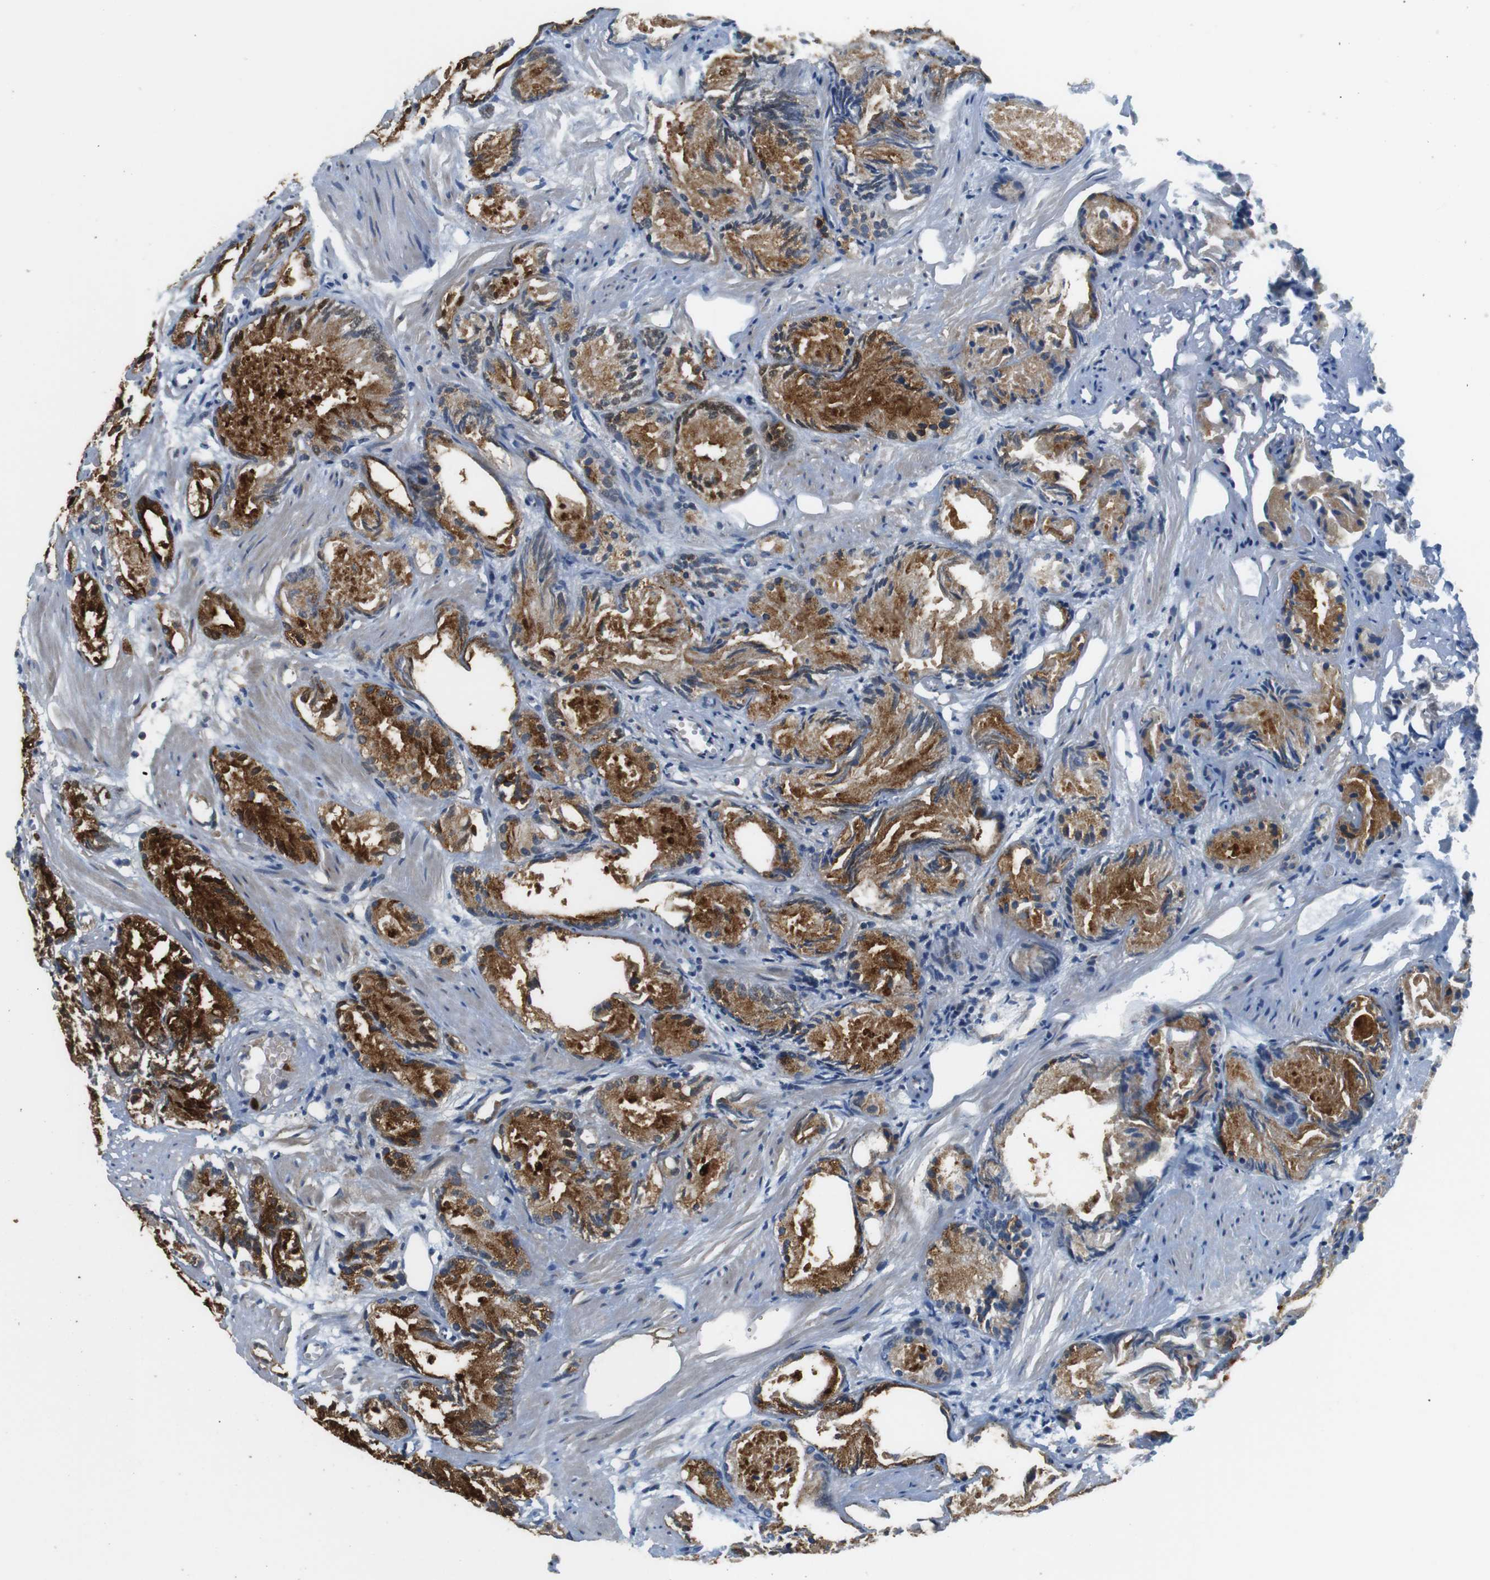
{"staining": {"intensity": "moderate", "quantity": "25%-75%", "location": "cytoplasmic/membranous"}, "tissue": "prostate cancer", "cell_type": "Tumor cells", "image_type": "cancer", "snomed": [{"axis": "morphology", "description": "Adenocarcinoma, Low grade"}, {"axis": "topography", "description": "Prostate"}], "caption": "Moderate cytoplasmic/membranous staining is appreciated in about 25%-75% of tumor cells in prostate cancer (adenocarcinoma (low-grade)). Nuclei are stained in blue.", "gene": "ZDHHC3", "patient": {"sex": "male", "age": 72}}